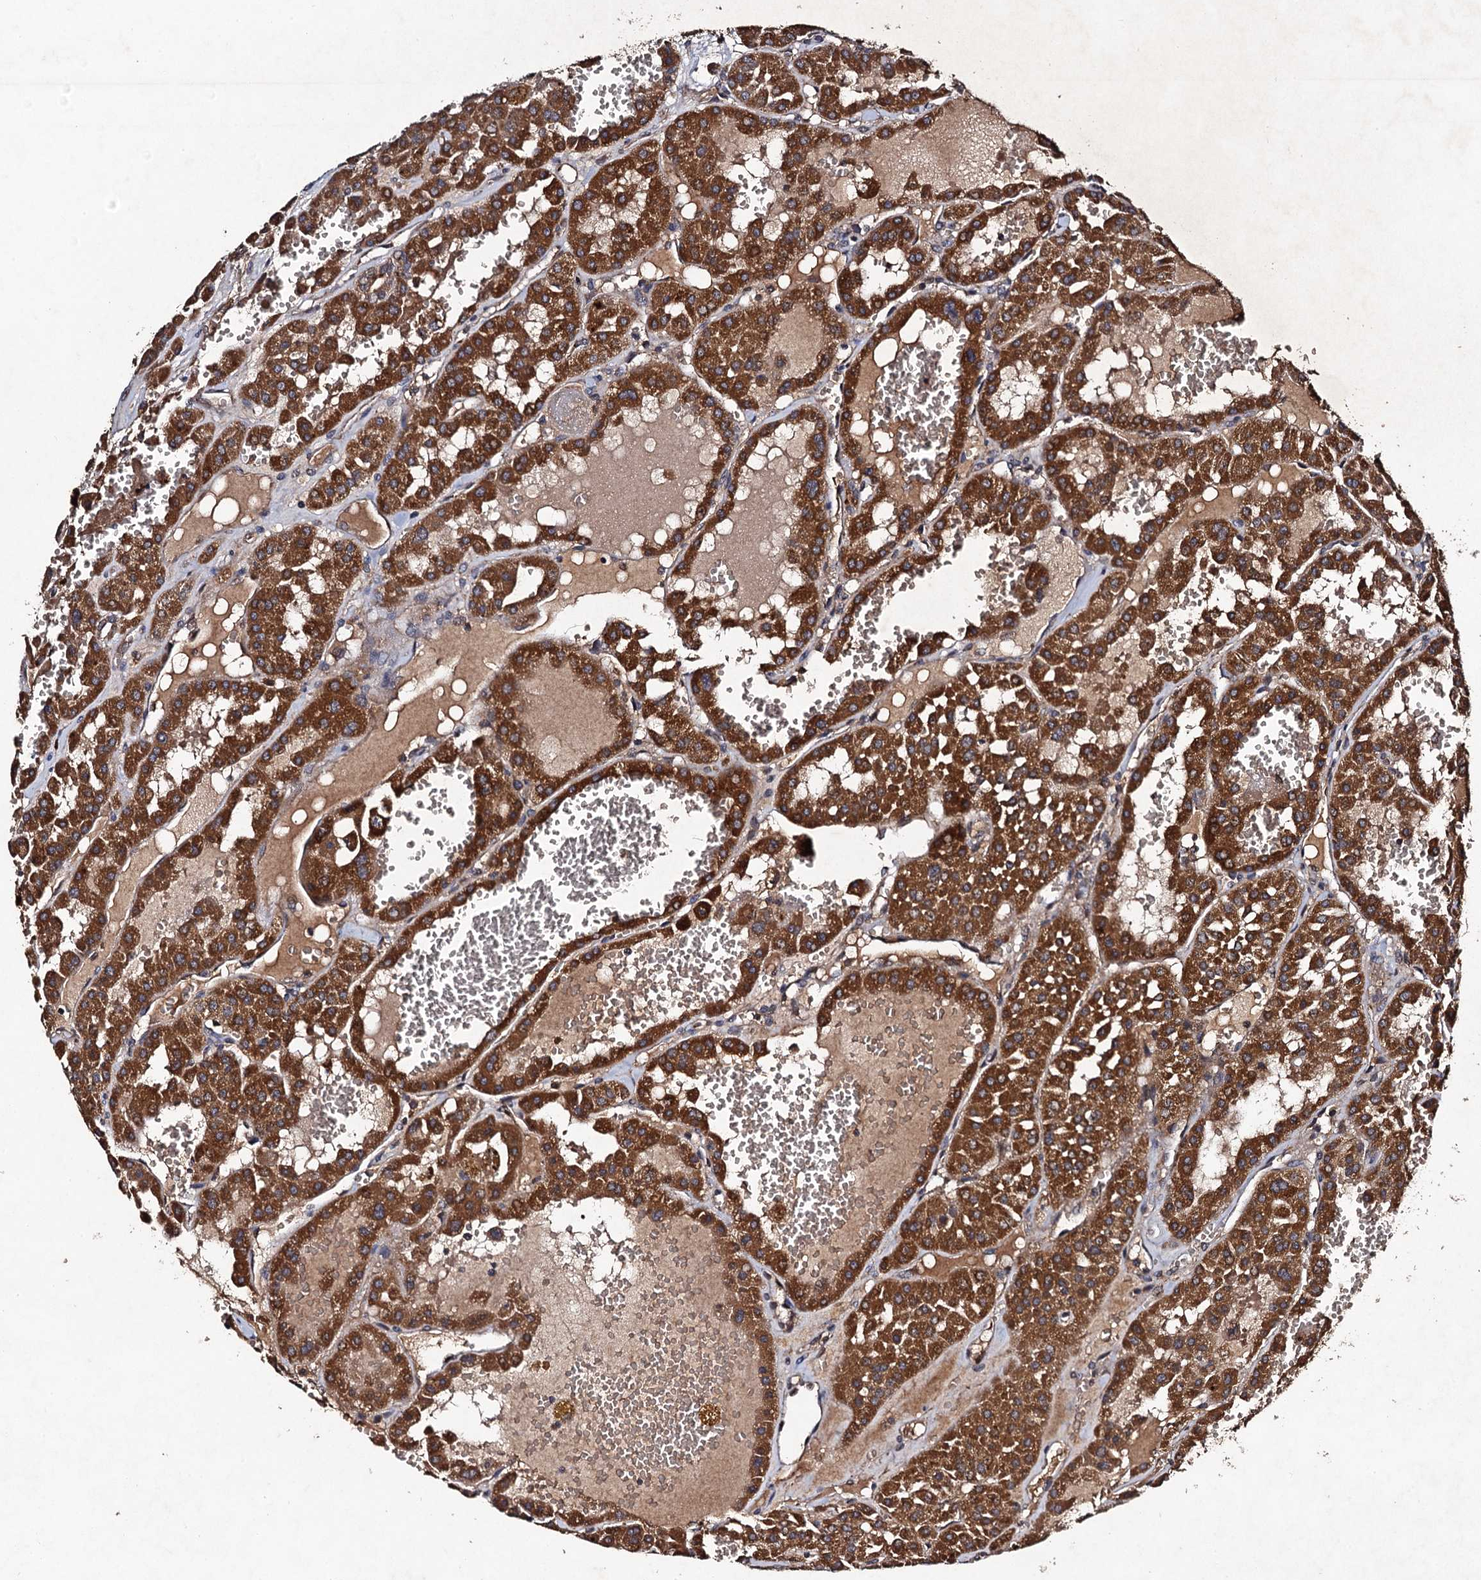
{"staining": {"intensity": "strong", "quantity": ">75%", "location": "cytoplasmic/membranous"}, "tissue": "renal cancer", "cell_type": "Tumor cells", "image_type": "cancer", "snomed": [{"axis": "morphology", "description": "Carcinoma, NOS"}, {"axis": "topography", "description": "Kidney"}], "caption": "The micrograph shows staining of renal carcinoma, revealing strong cytoplasmic/membranous protein expression (brown color) within tumor cells. (DAB (3,3'-diaminobenzidine) = brown stain, brightfield microscopy at high magnification).", "gene": "NDUFA13", "patient": {"sex": "female", "age": 75}}